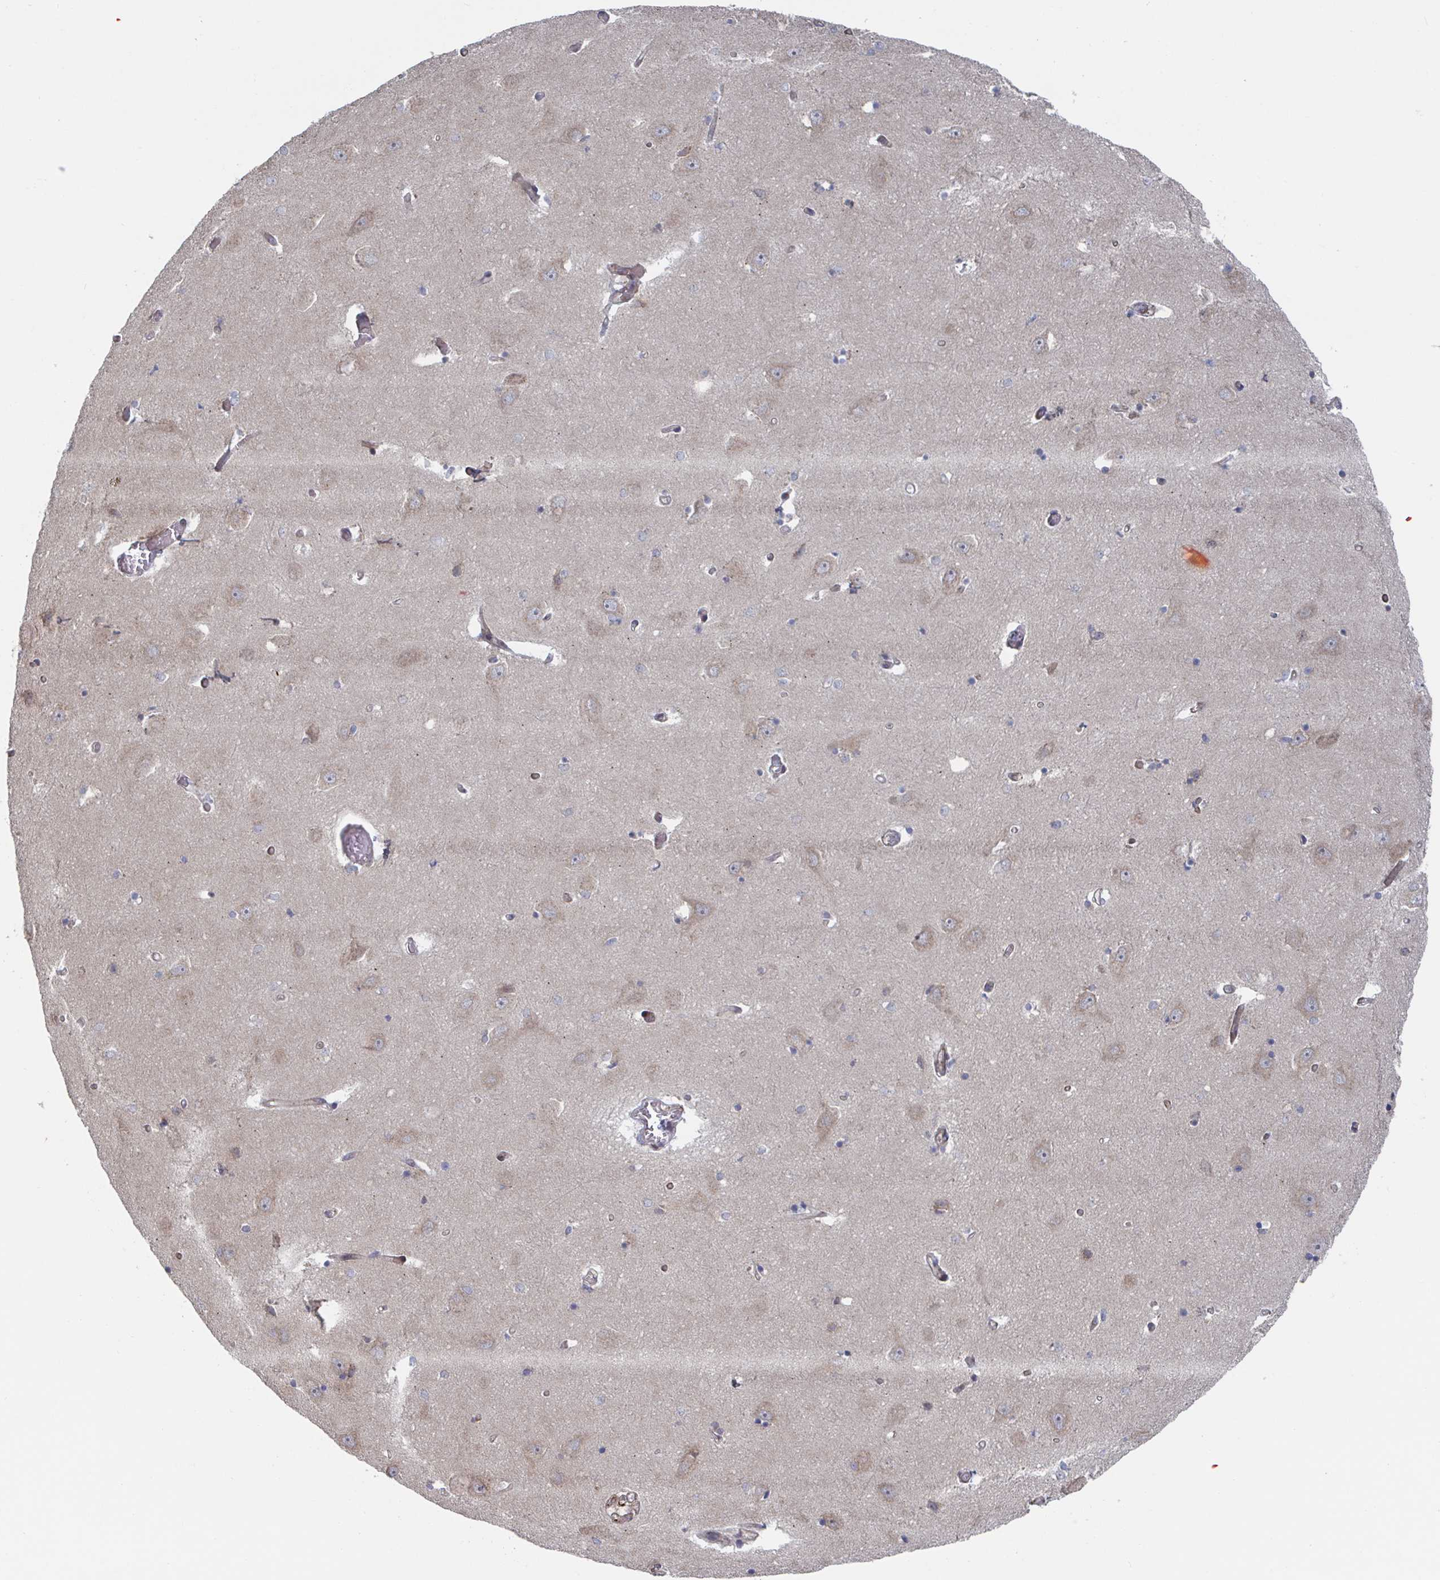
{"staining": {"intensity": "negative", "quantity": "none", "location": "none"}, "tissue": "caudate", "cell_type": "Glial cells", "image_type": "normal", "snomed": [{"axis": "morphology", "description": "Normal tissue, NOS"}, {"axis": "topography", "description": "Lateral ventricle wall"}, {"axis": "topography", "description": "Hippocampus"}], "caption": "The micrograph demonstrates no significant expression in glial cells of caudate. Nuclei are stained in blue.", "gene": "DVL3", "patient": {"sex": "female", "age": 63}}